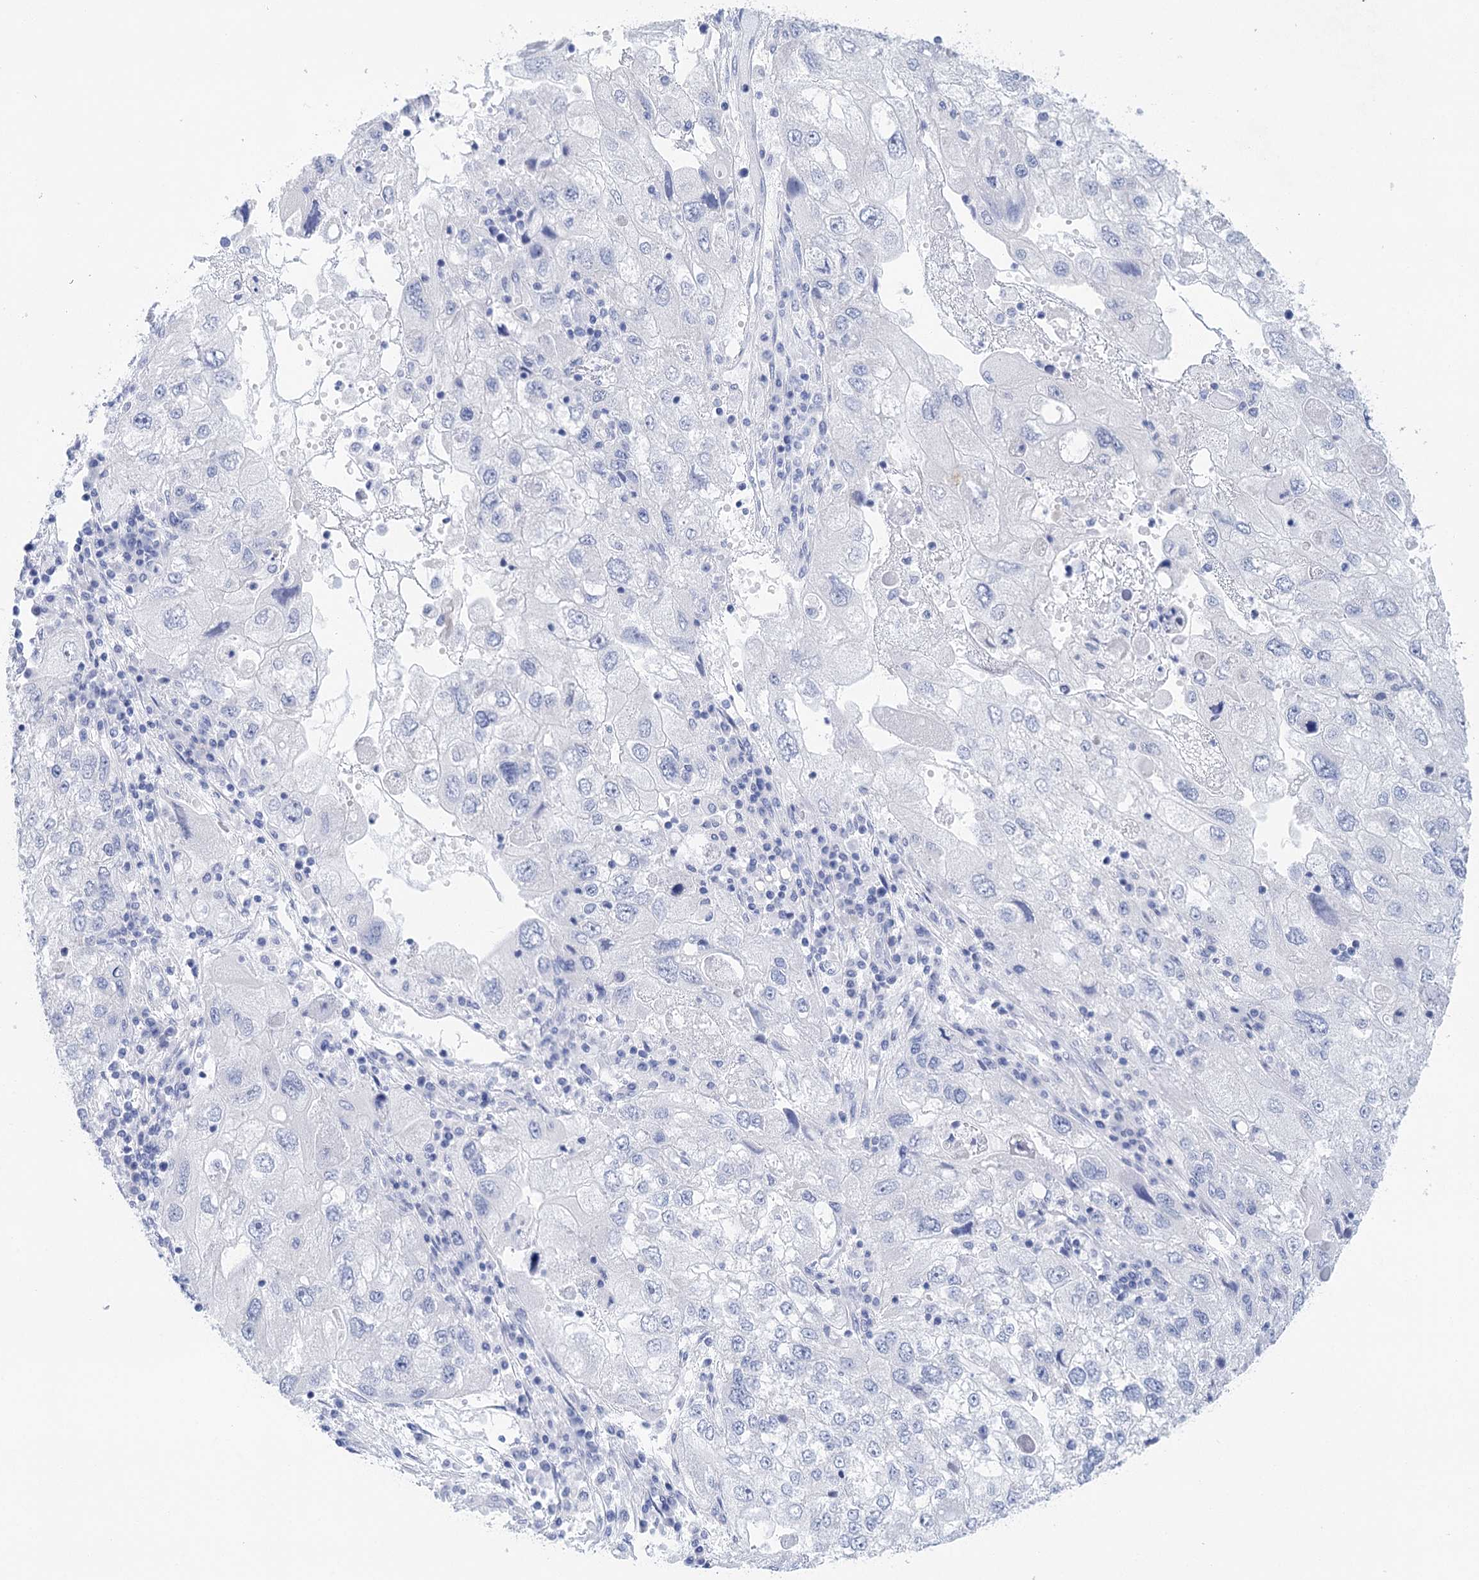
{"staining": {"intensity": "negative", "quantity": "none", "location": "none"}, "tissue": "endometrial cancer", "cell_type": "Tumor cells", "image_type": "cancer", "snomed": [{"axis": "morphology", "description": "Adenocarcinoma, NOS"}, {"axis": "topography", "description": "Endometrium"}], "caption": "Immunohistochemistry (IHC) photomicrograph of endometrial adenocarcinoma stained for a protein (brown), which displays no expression in tumor cells.", "gene": "LALBA", "patient": {"sex": "female", "age": 49}}